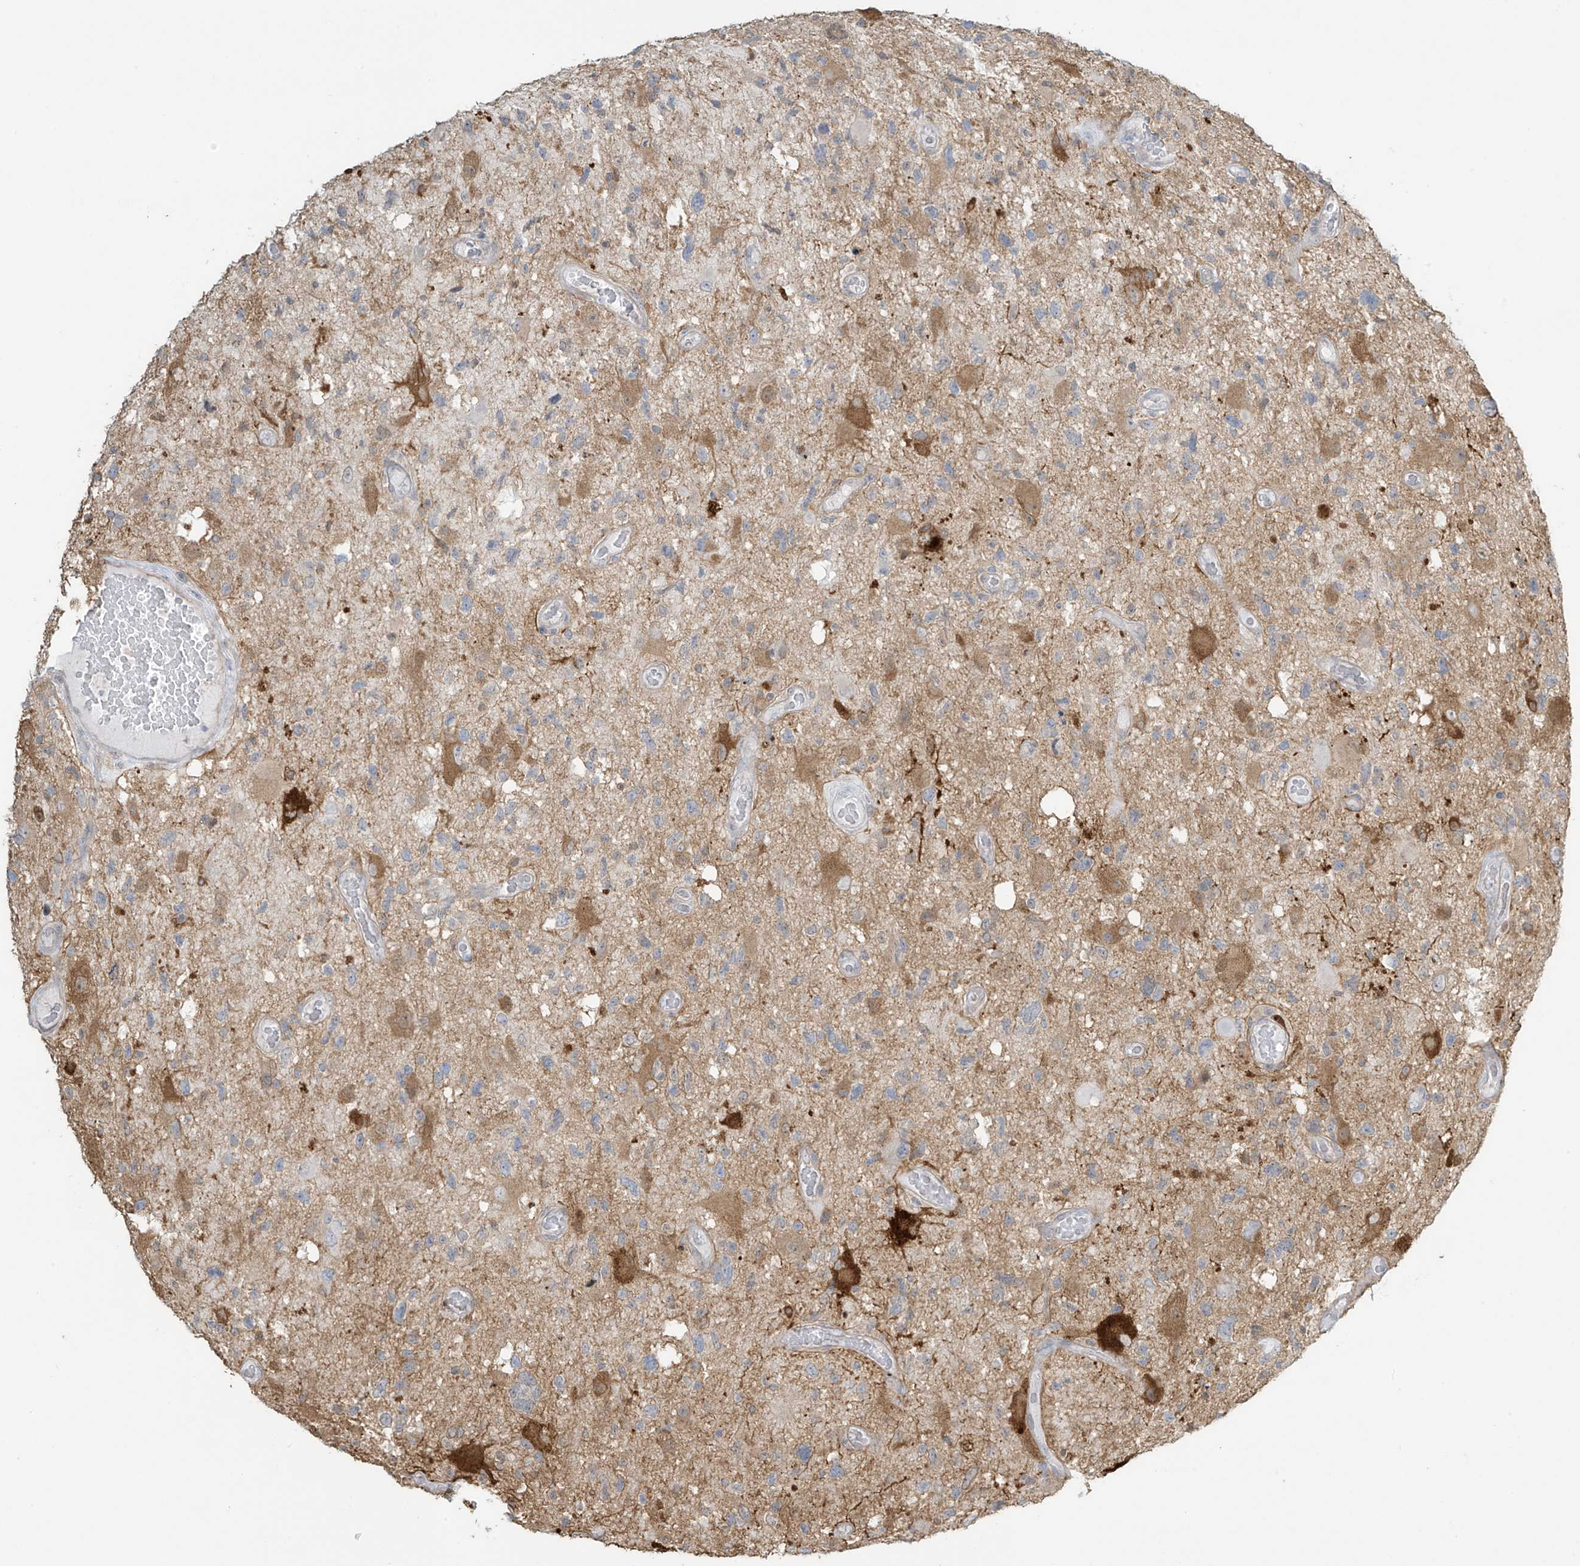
{"staining": {"intensity": "moderate", "quantity": "<25%", "location": "cytoplasmic/membranous"}, "tissue": "glioma", "cell_type": "Tumor cells", "image_type": "cancer", "snomed": [{"axis": "morphology", "description": "Glioma, malignant, High grade"}, {"axis": "topography", "description": "Brain"}], "caption": "Glioma was stained to show a protein in brown. There is low levels of moderate cytoplasmic/membranous expression in approximately <25% of tumor cells. (DAB (3,3'-diaminobenzidine) IHC, brown staining for protein, blue staining for nuclei).", "gene": "TAGAP", "patient": {"sex": "male", "age": 33}}